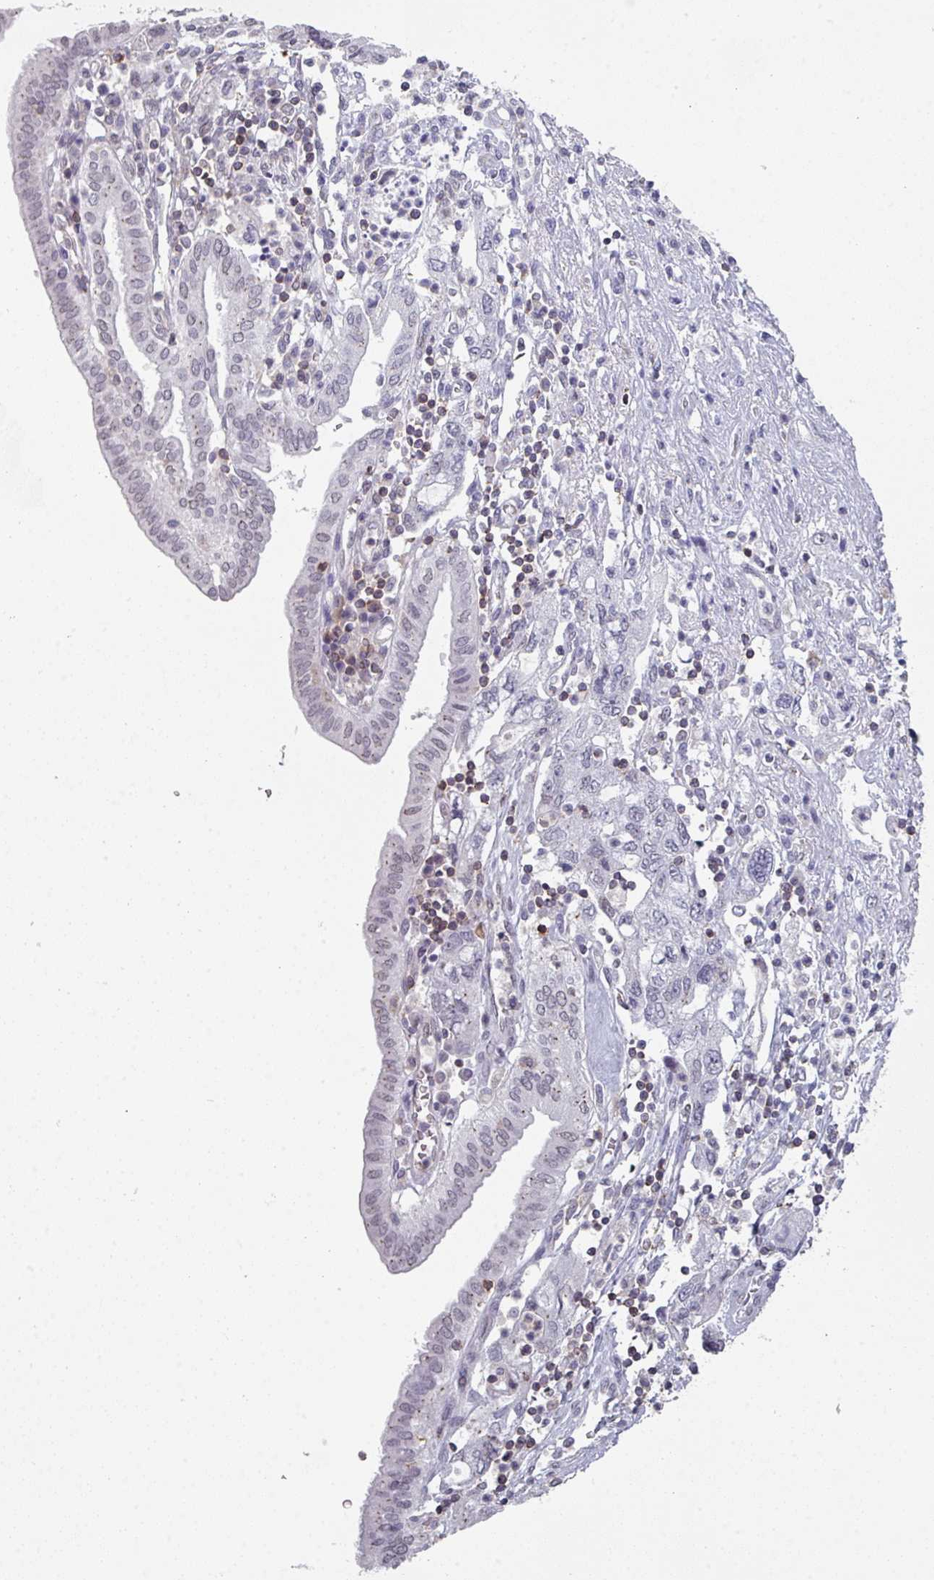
{"staining": {"intensity": "weak", "quantity": "<25%", "location": "nuclear"}, "tissue": "pancreatic cancer", "cell_type": "Tumor cells", "image_type": "cancer", "snomed": [{"axis": "morphology", "description": "Adenocarcinoma, NOS"}, {"axis": "topography", "description": "Pancreas"}], "caption": "Tumor cells show no significant protein positivity in pancreatic adenocarcinoma. Nuclei are stained in blue.", "gene": "RASAL3", "patient": {"sex": "female", "age": 73}}